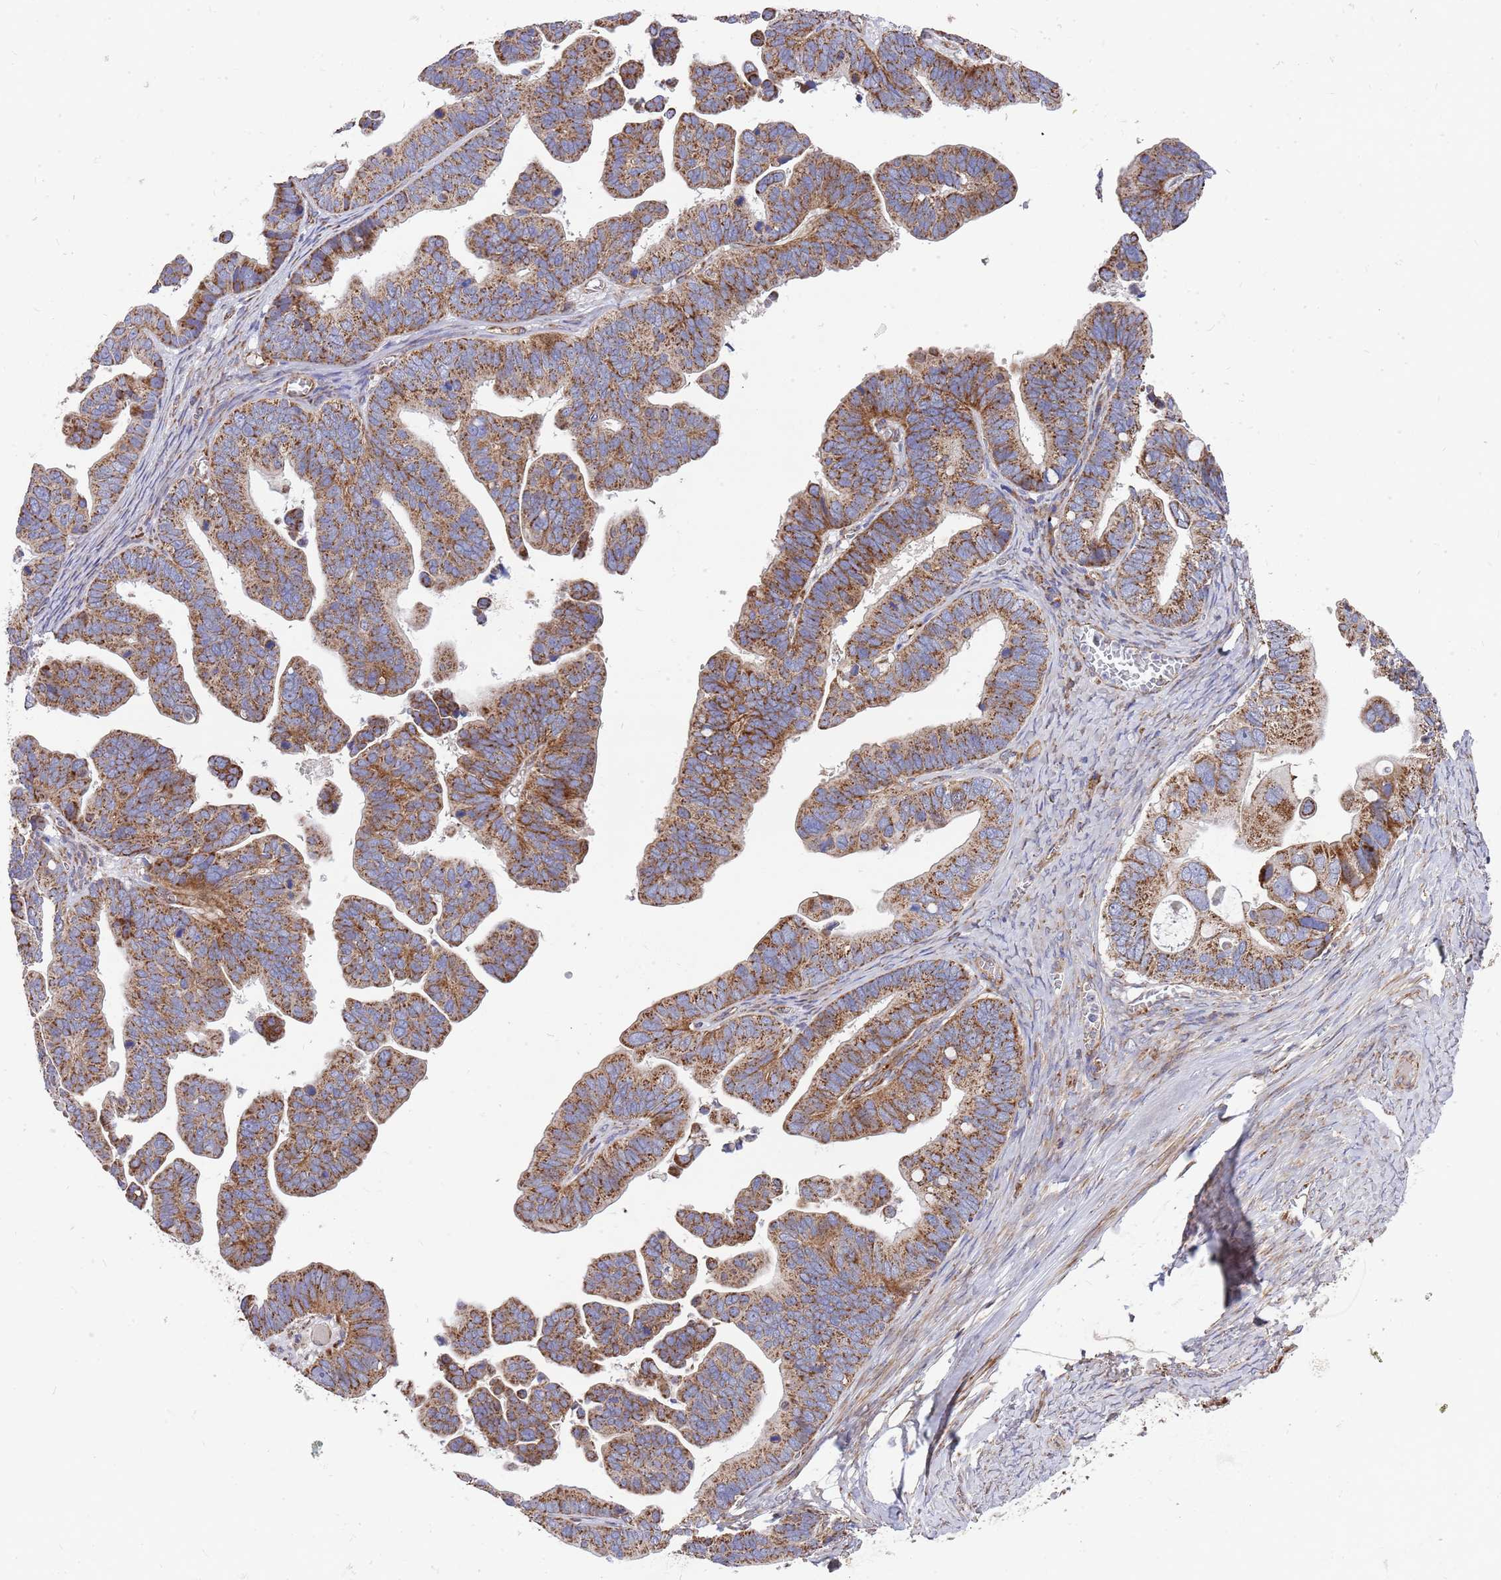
{"staining": {"intensity": "moderate", "quantity": ">75%", "location": "cytoplasmic/membranous"}, "tissue": "ovarian cancer", "cell_type": "Tumor cells", "image_type": "cancer", "snomed": [{"axis": "morphology", "description": "Cystadenocarcinoma, serous, NOS"}, {"axis": "topography", "description": "Ovary"}], "caption": "Approximately >75% of tumor cells in human ovarian cancer (serous cystadenocarcinoma) reveal moderate cytoplasmic/membranous protein expression as visualized by brown immunohistochemical staining.", "gene": "WDFY3", "patient": {"sex": "female", "age": 56}}